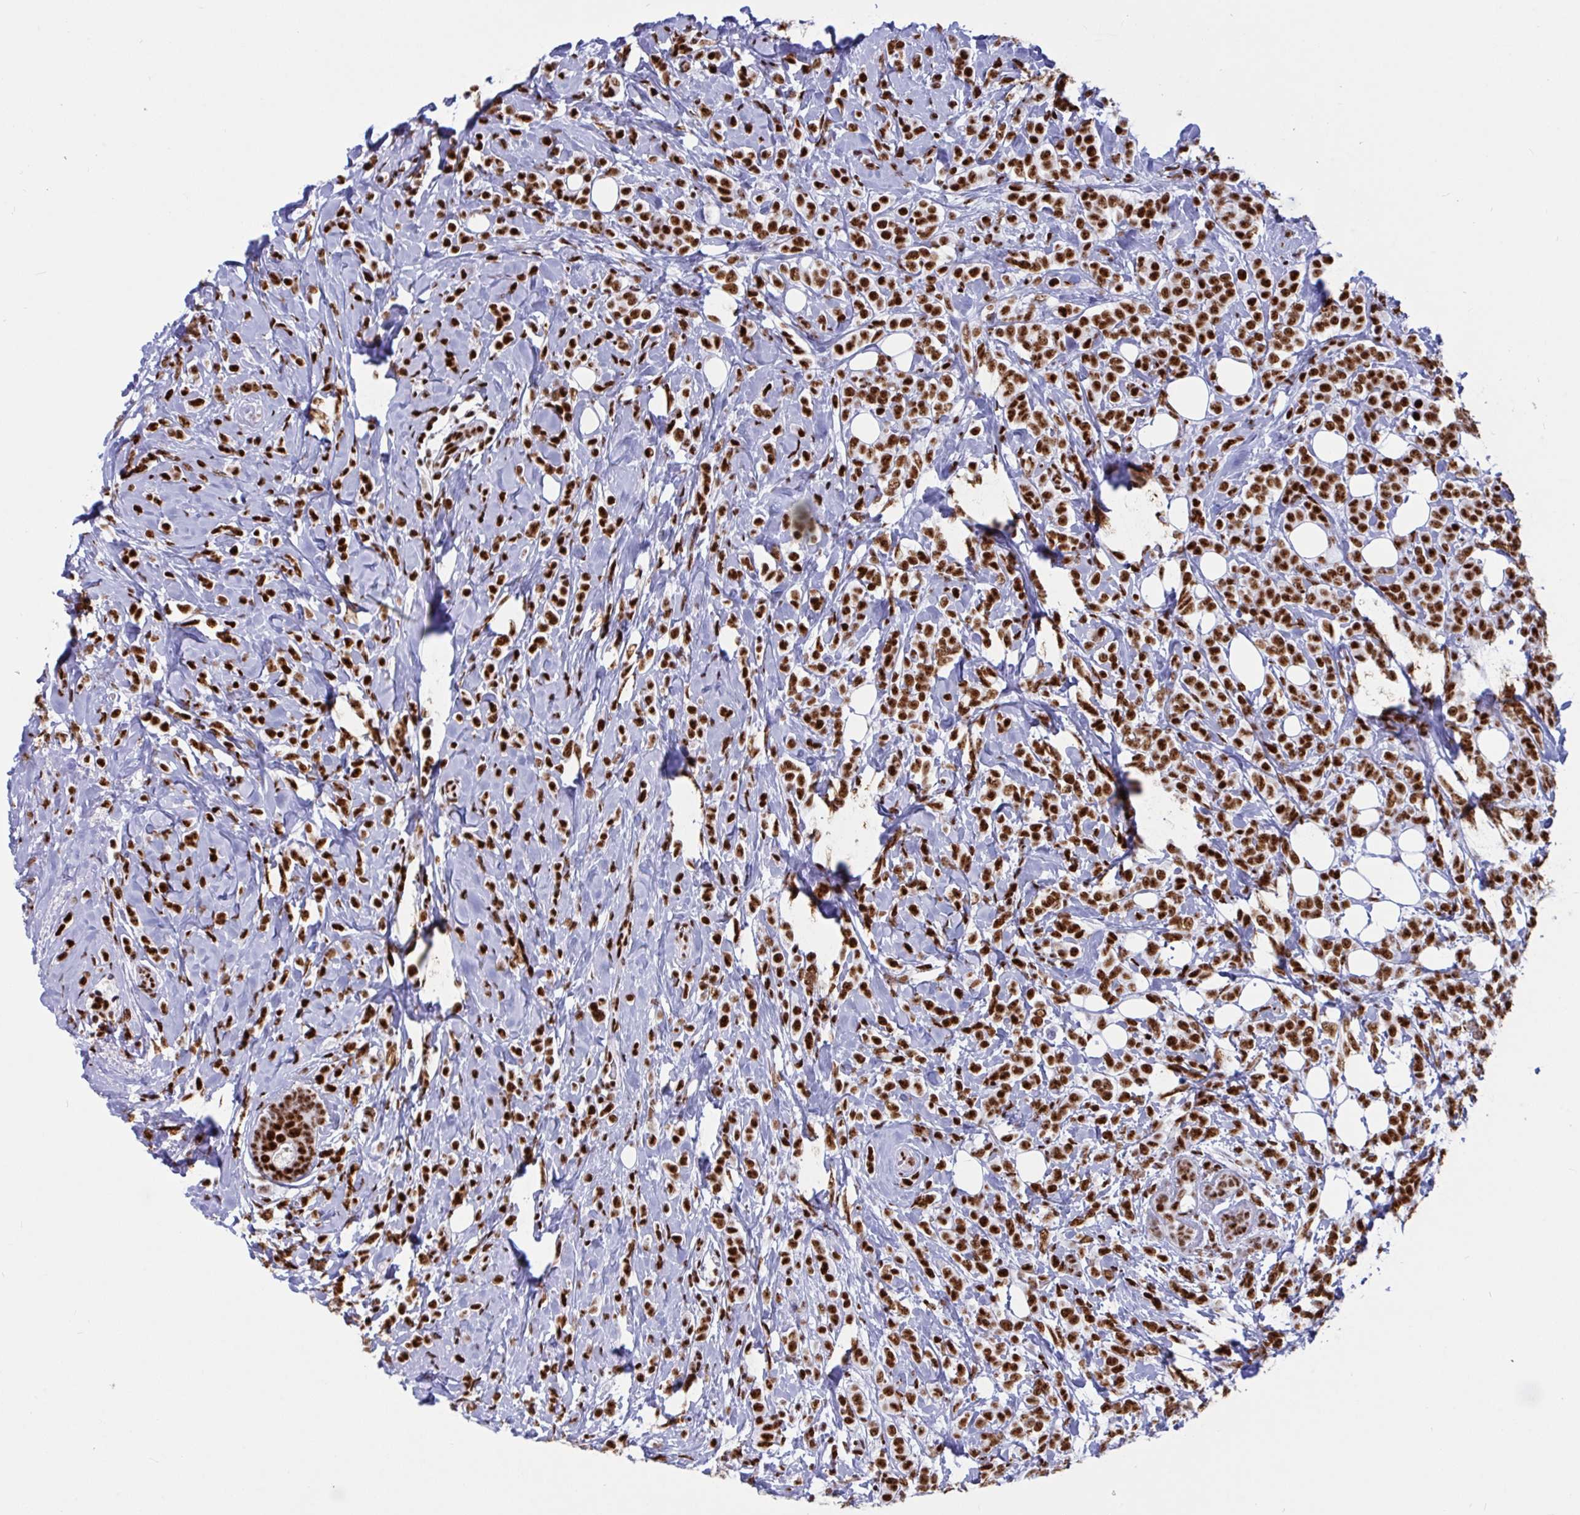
{"staining": {"intensity": "strong", "quantity": ">75%", "location": "nuclear"}, "tissue": "breast cancer", "cell_type": "Tumor cells", "image_type": "cancer", "snomed": [{"axis": "morphology", "description": "Lobular carcinoma"}, {"axis": "topography", "description": "Breast"}], "caption": "Breast lobular carcinoma stained with IHC demonstrates strong nuclear staining in about >75% of tumor cells.", "gene": "IKZF2", "patient": {"sex": "female", "age": 49}}